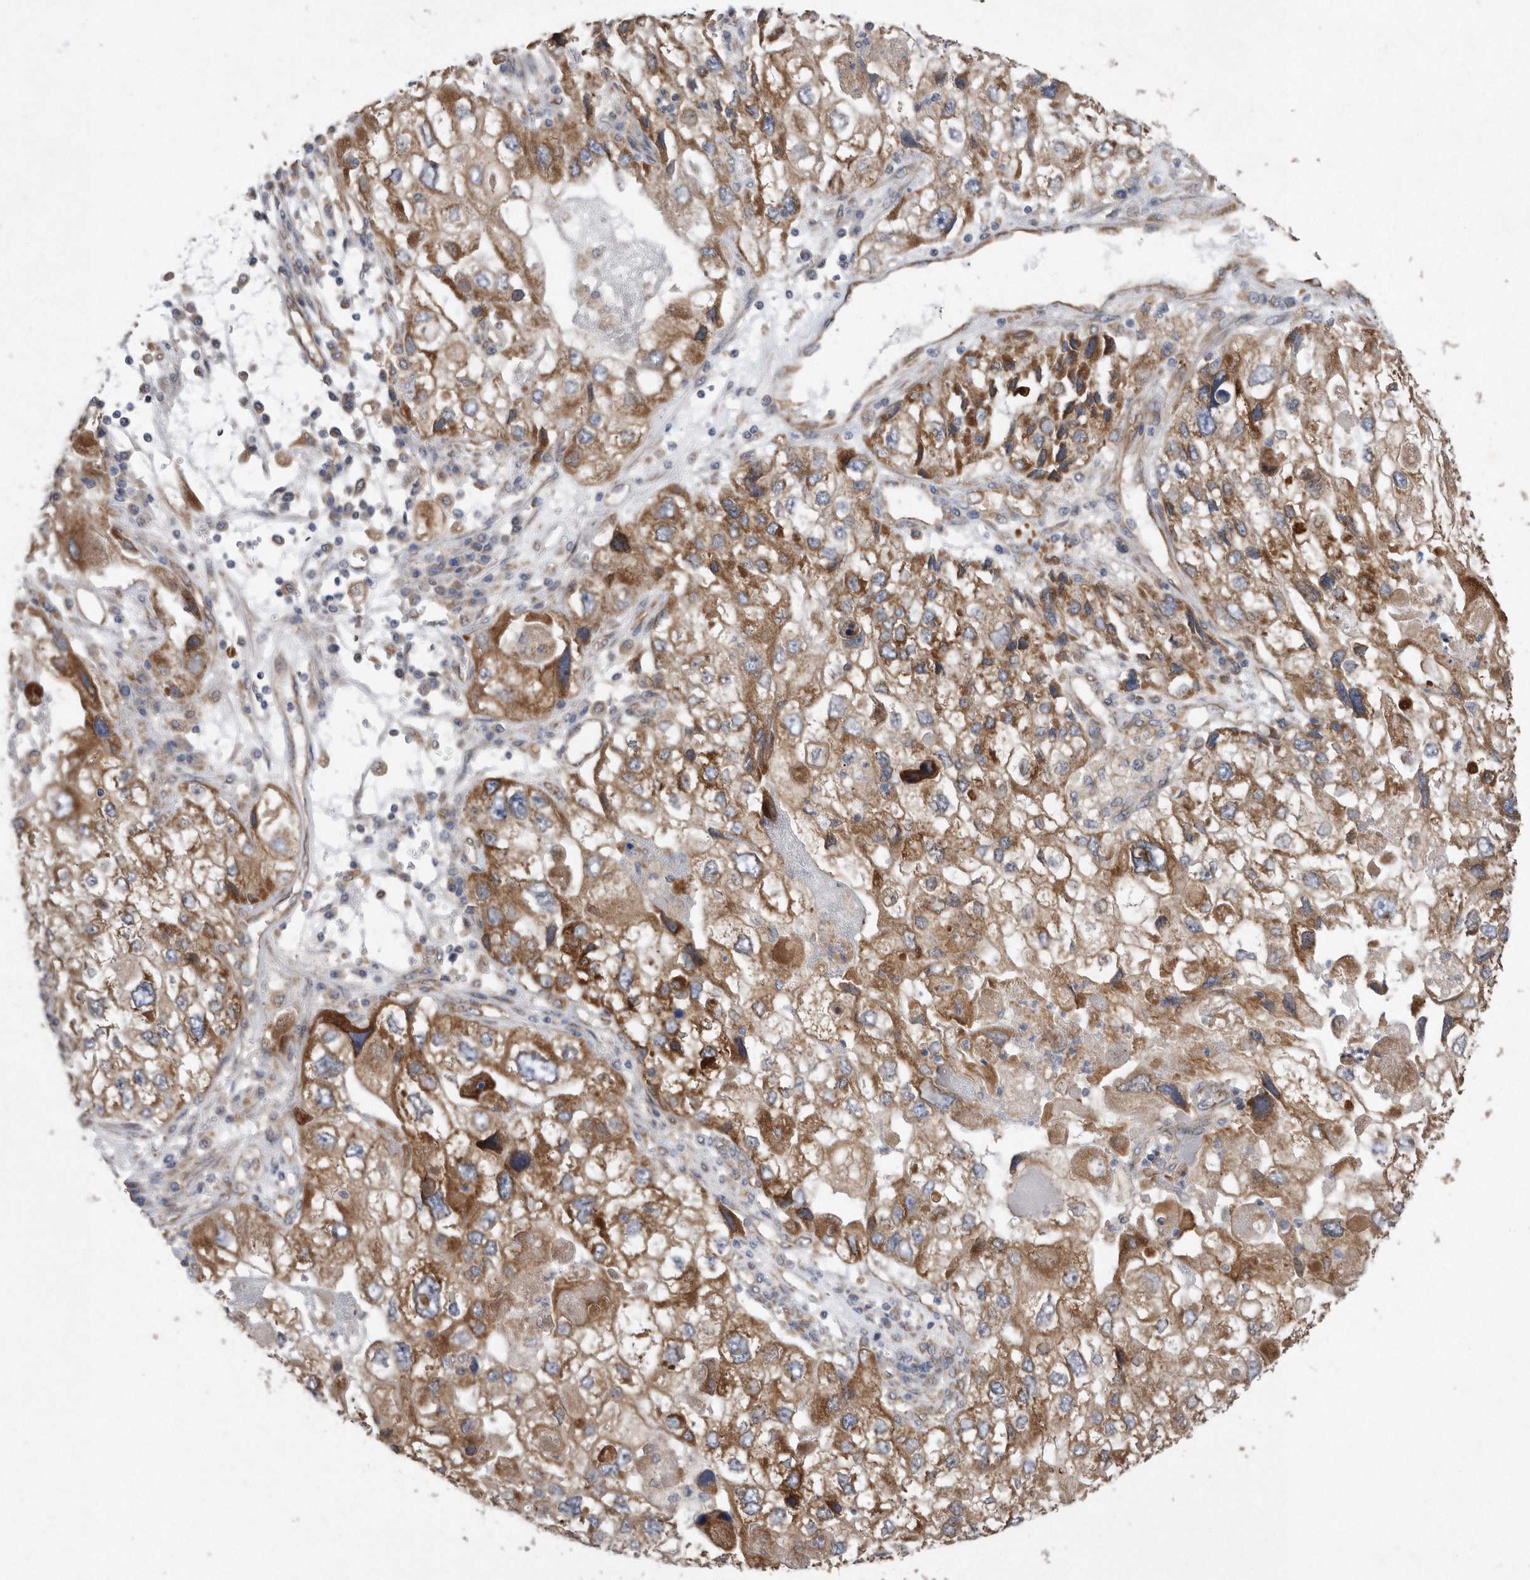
{"staining": {"intensity": "moderate", "quantity": ">75%", "location": "cytoplasmic/membranous"}, "tissue": "endometrial cancer", "cell_type": "Tumor cells", "image_type": "cancer", "snomed": [{"axis": "morphology", "description": "Adenocarcinoma, NOS"}, {"axis": "topography", "description": "Endometrium"}], "caption": "A photomicrograph showing moderate cytoplasmic/membranous staining in about >75% of tumor cells in adenocarcinoma (endometrial), as visualized by brown immunohistochemical staining.", "gene": "PON2", "patient": {"sex": "female", "age": 49}}